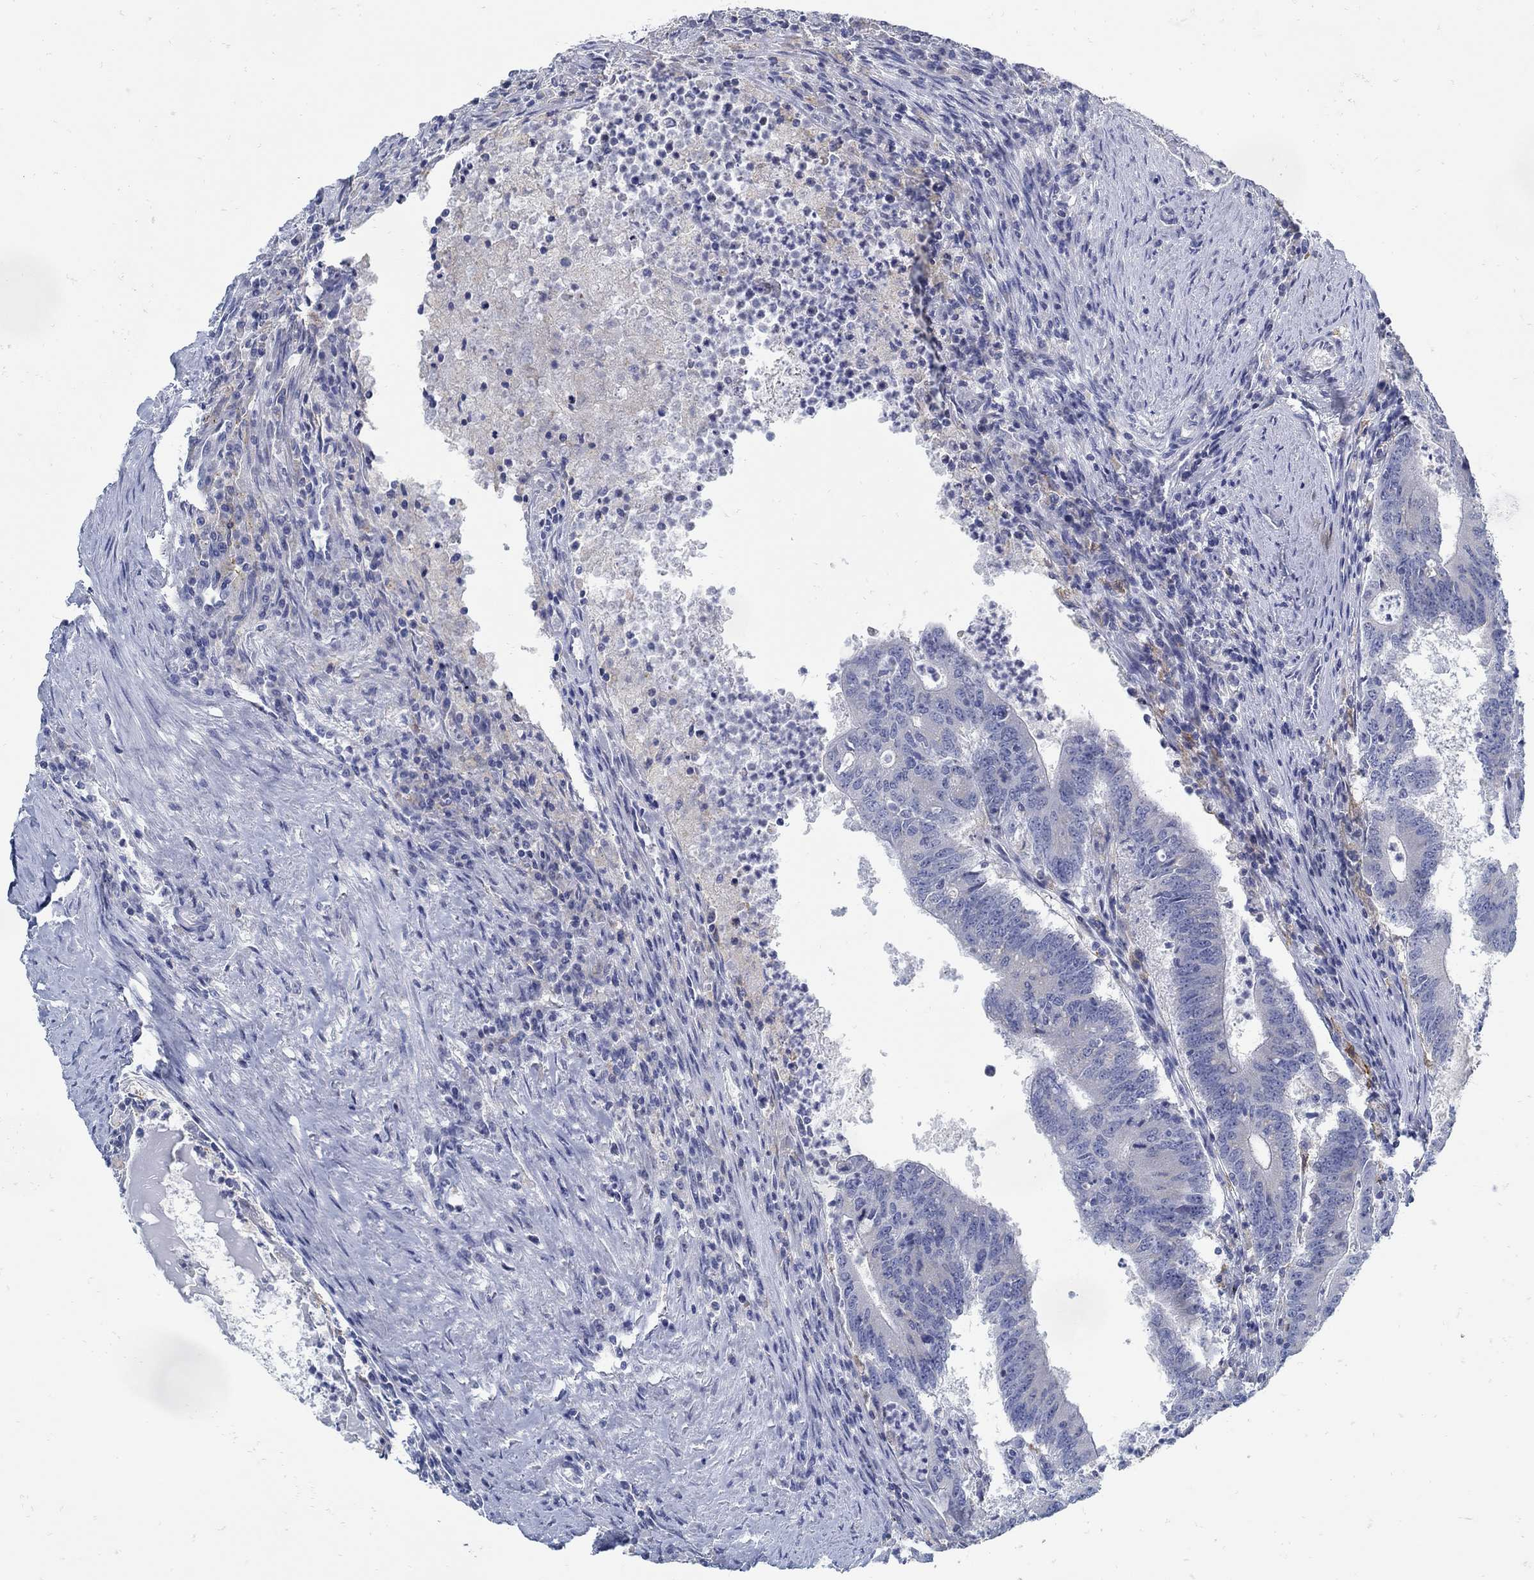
{"staining": {"intensity": "negative", "quantity": "none", "location": "none"}, "tissue": "colorectal cancer", "cell_type": "Tumor cells", "image_type": "cancer", "snomed": [{"axis": "morphology", "description": "Adenocarcinoma, NOS"}, {"axis": "topography", "description": "Colon"}], "caption": "Human colorectal cancer stained for a protein using IHC reveals no positivity in tumor cells.", "gene": "ZFAND4", "patient": {"sex": "female", "age": 70}}